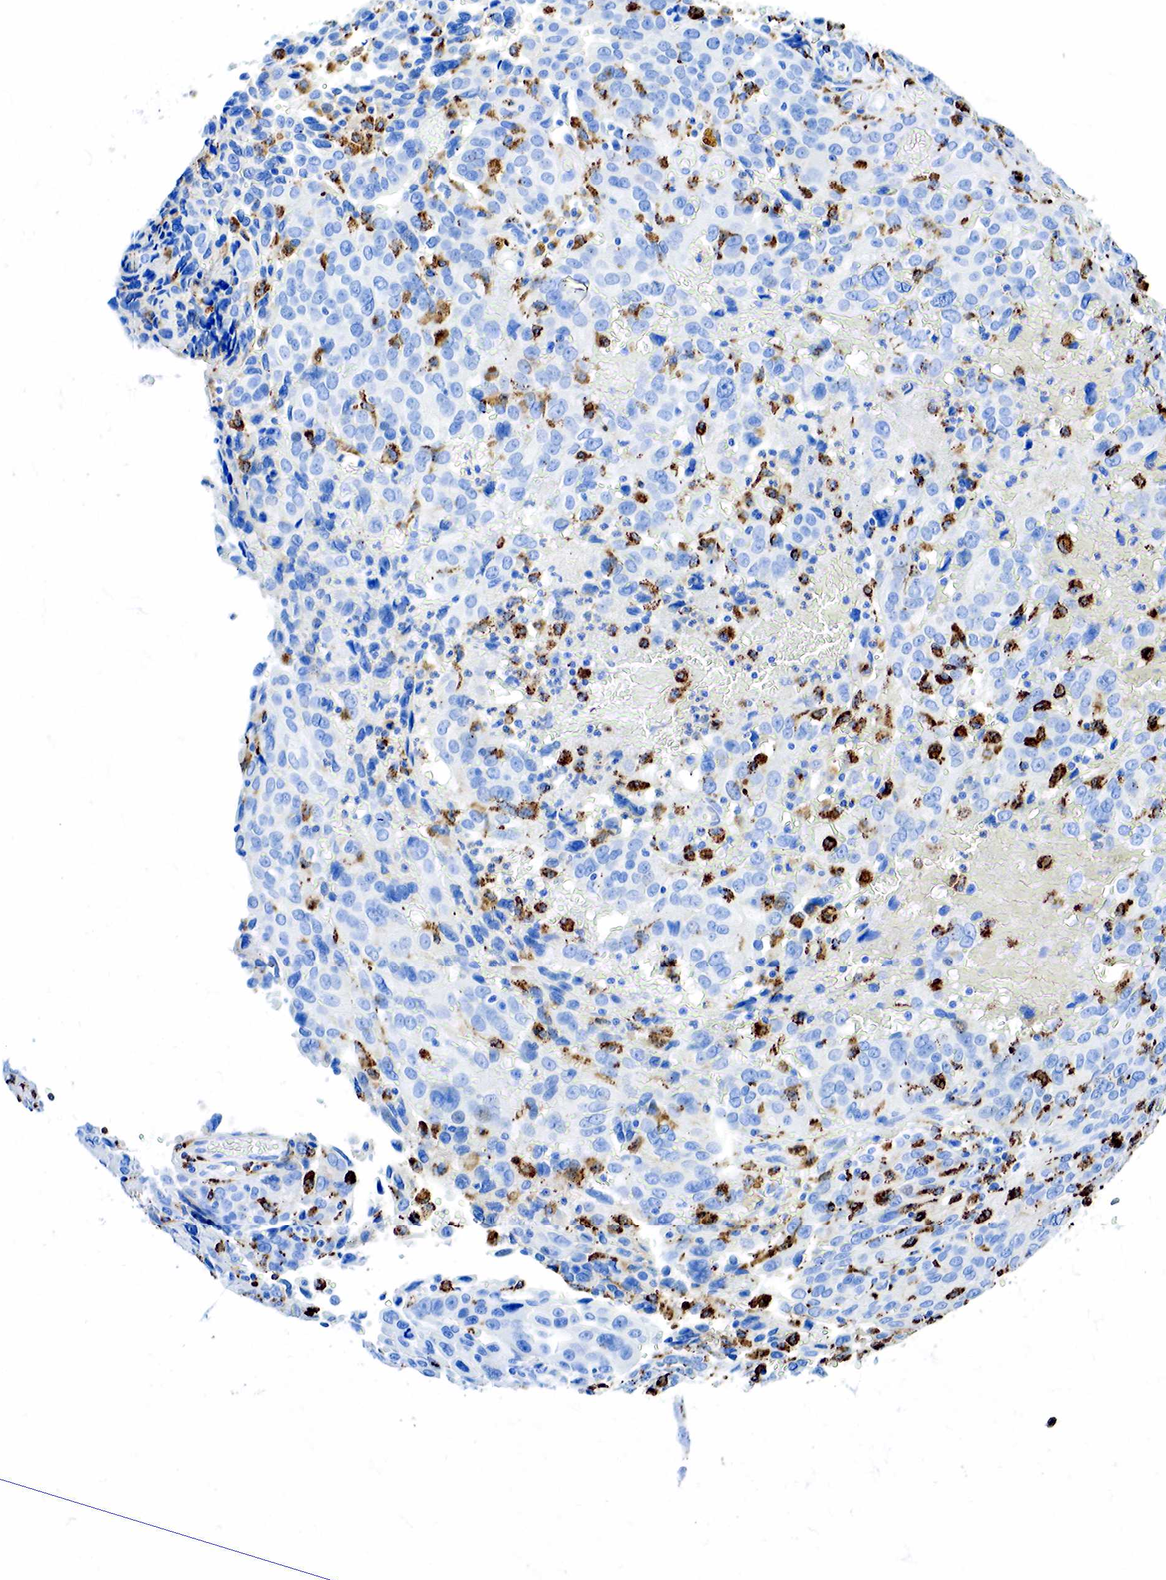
{"staining": {"intensity": "negative", "quantity": "none", "location": "none"}, "tissue": "ovarian cancer", "cell_type": "Tumor cells", "image_type": "cancer", "snomed": [{"axis": "morphology", "description": "Carcinoma, endometroid"}, {"axis": "topography", "description": "Ovary"}], "caption": "DAB (3,3'-diaminobenzidine) immunohistochemical staining of ovarian cancer (endometroid carcinoma) displays no significant expression in tumor cells.", "gene": "CD68", "patient": {"sex": "female", "age": 75}}